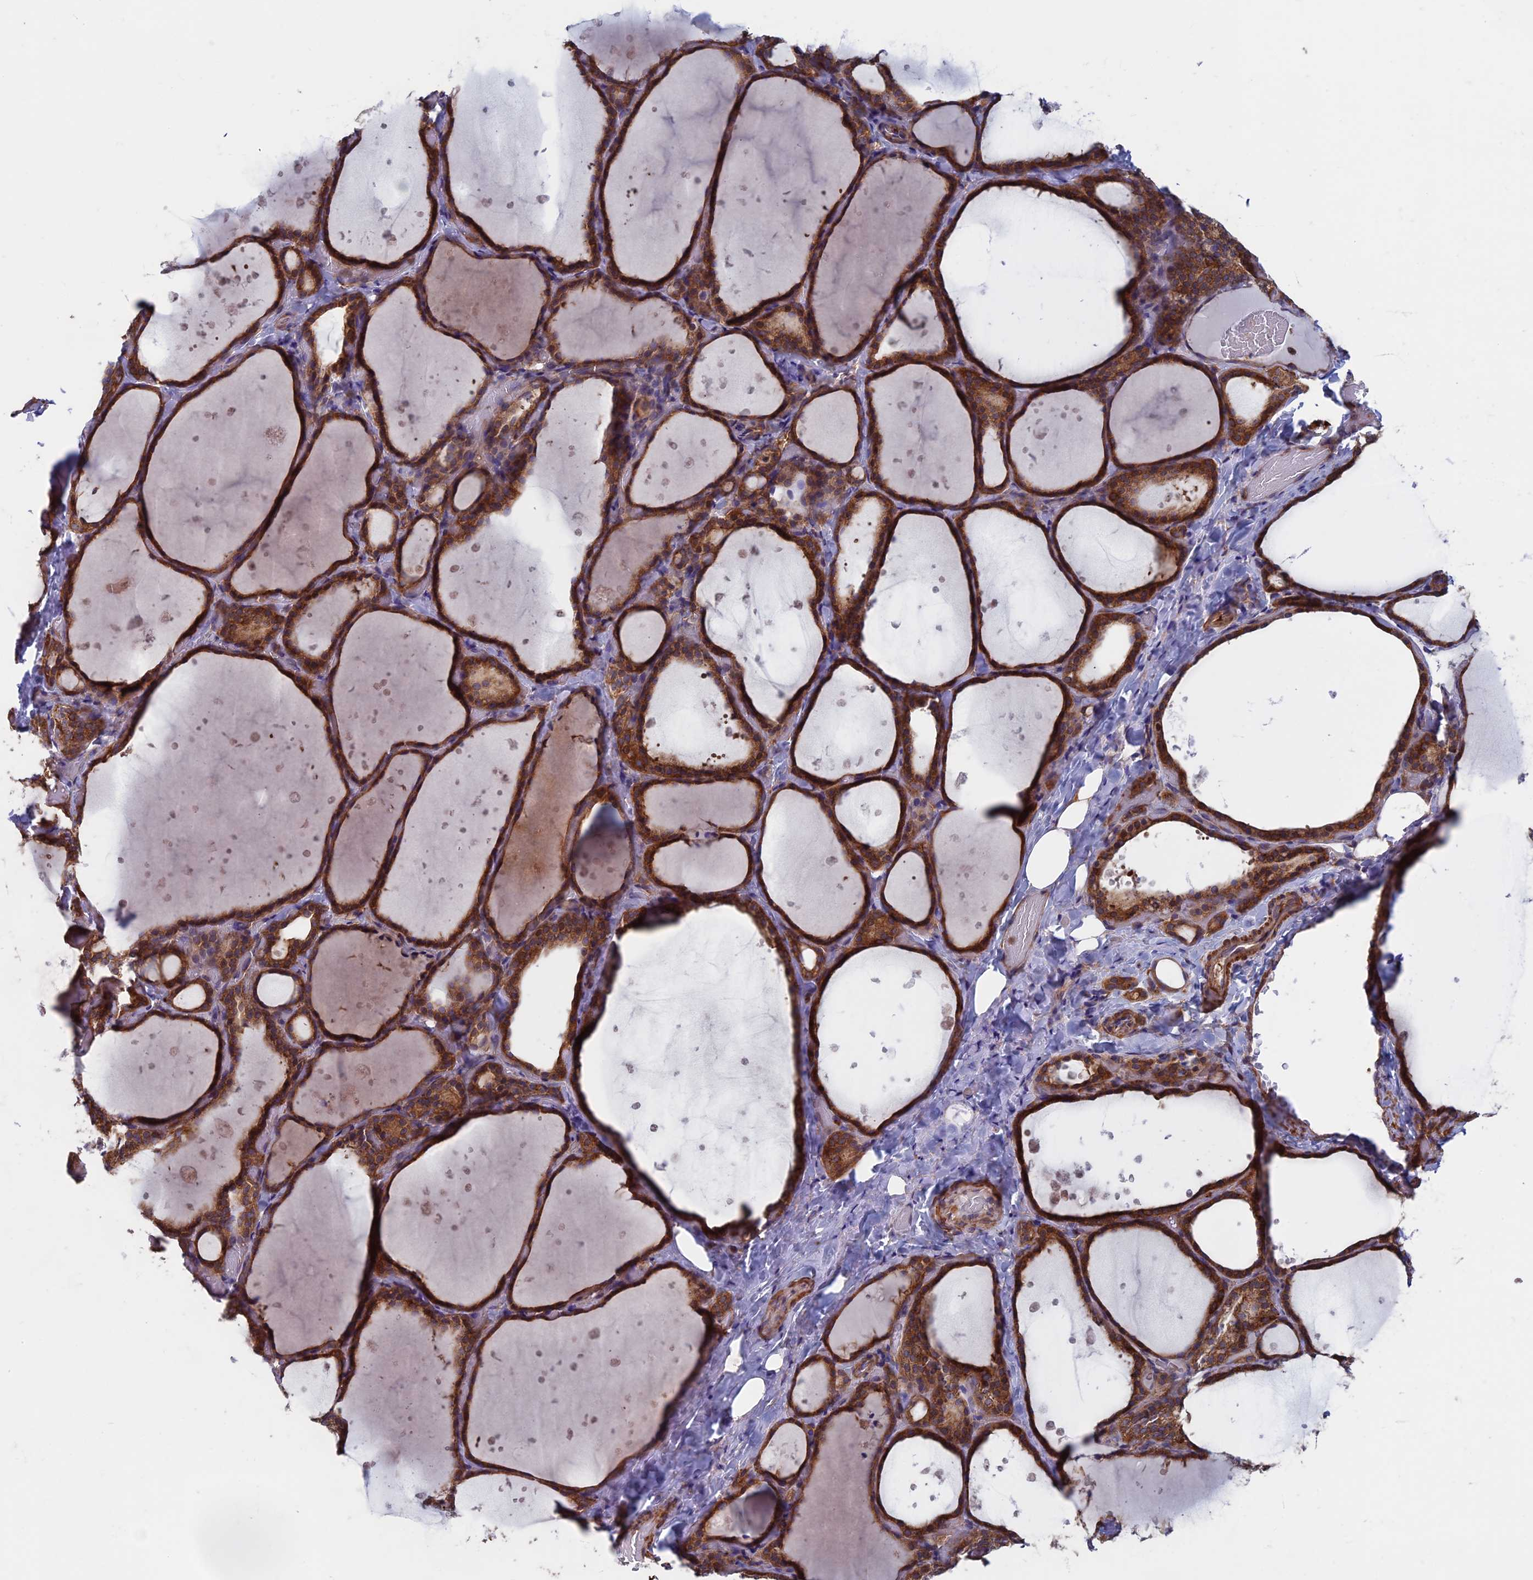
{"staining": {"intensity": "strong", "quantity": ">75%", "location": "cytoplasmic/membranous"}, "tissue": "thyroid gland", "cell_type": "Glandular cells", "image_type": "normal", "snomed": [{"axis": "morphology", "description": "Normal tissue, NOS"}, {"axis": "topography", "description": "Thyroid gland"}], "caption": "This image exhibits normal thyroid gland stained with IHC to label a protein in brown. The cytoplasmic/membranous of glandular cells show strong positivity for the protein. Nuclei are counter-stained blue.", "gene": "DNM1L", "patient": {"sex": "female", "age": 44}}